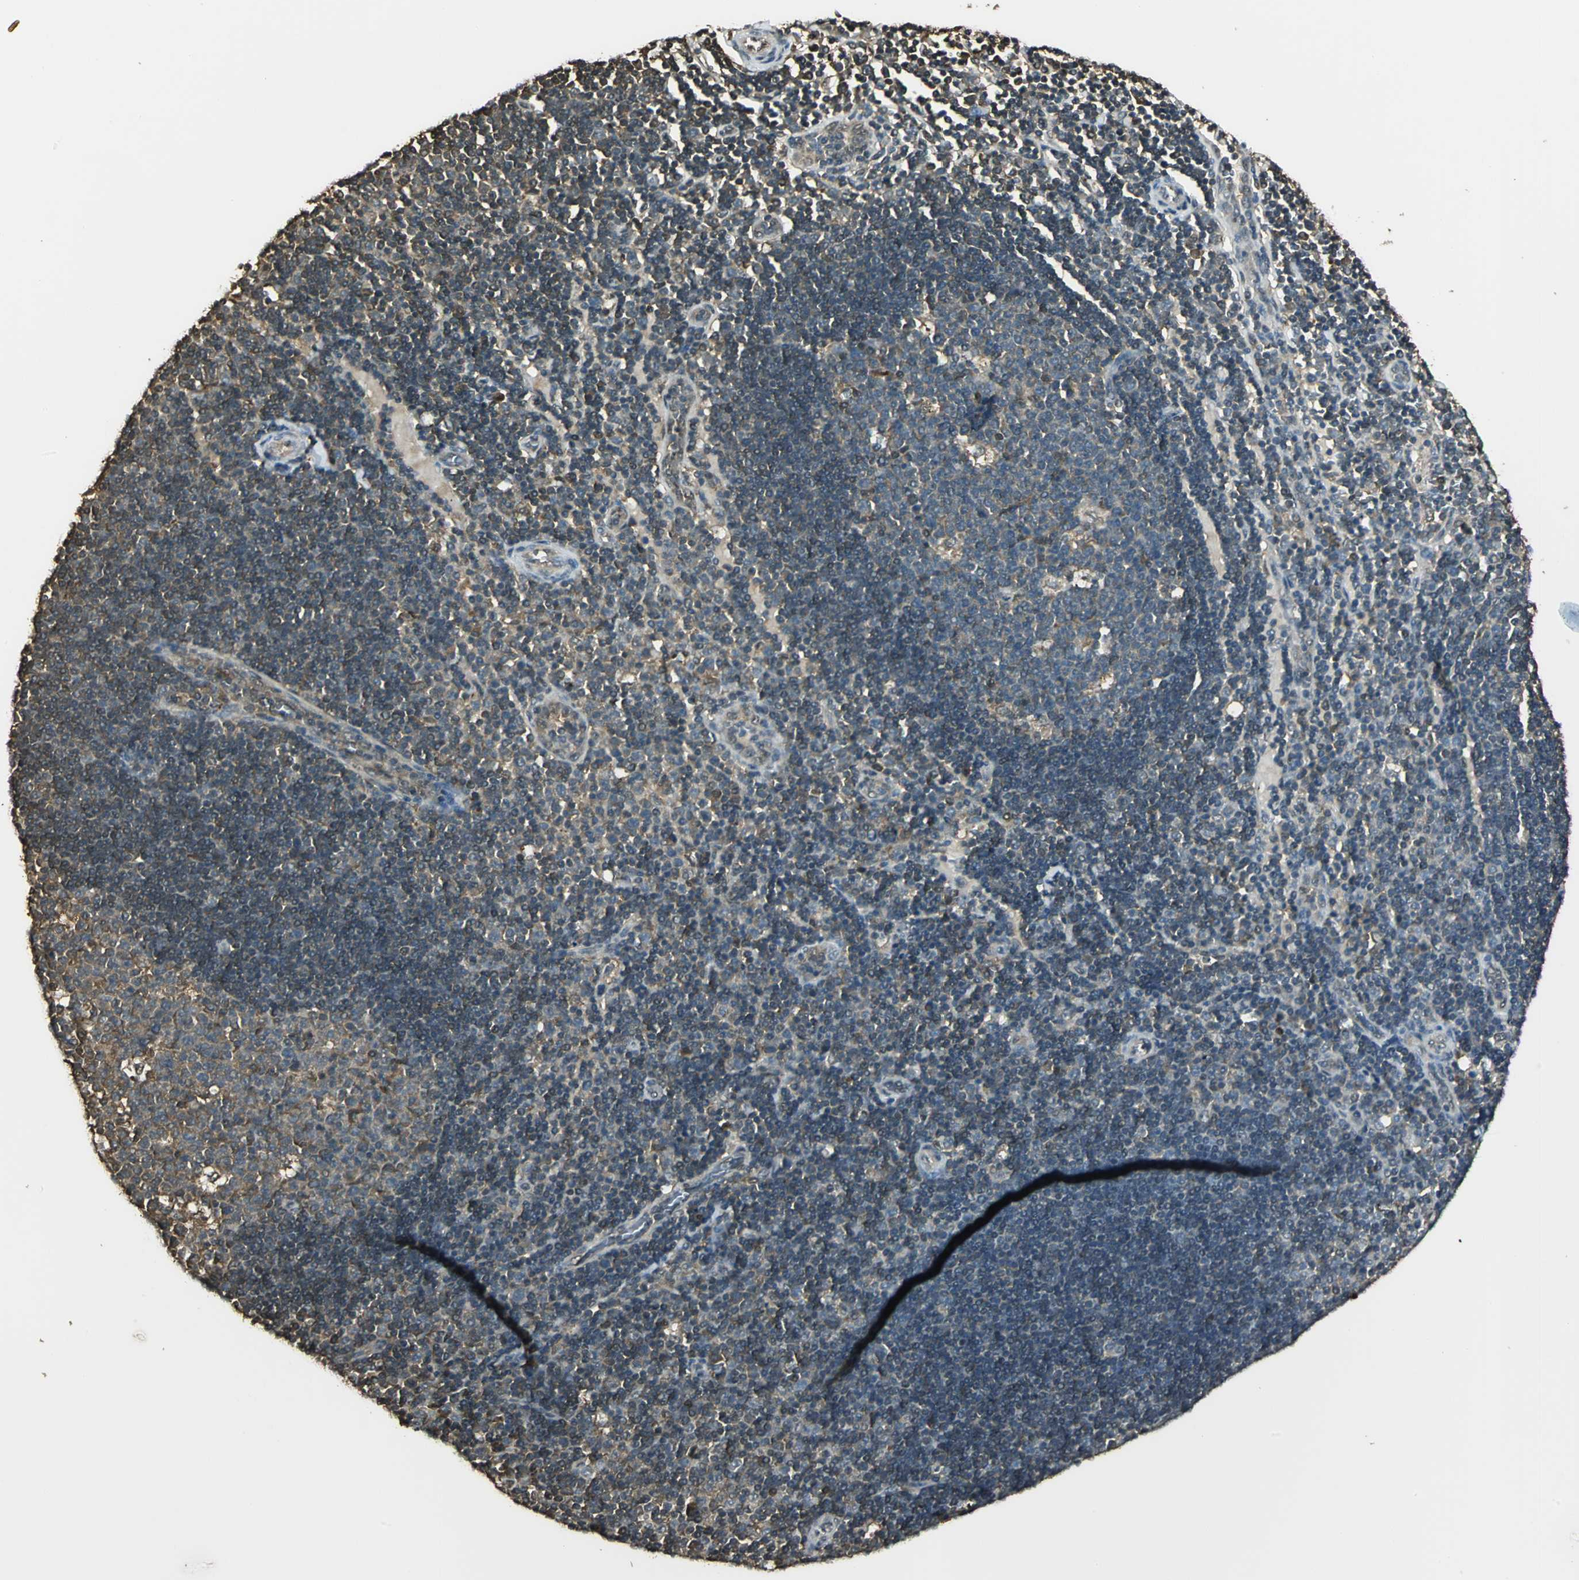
{"staining": {"intensity": "moderate", "quantity": ">75%", "location": "cytoplasmic/membranous"}, "tissue": "lymph node", "cell_type": "Germinal center cells", "image_type": "normal", "snomed": [{"axis": "morphology", "description": "Normal tissue, NOS"}, {"axis": "topography", "description": "Lymph node"}, {"axis": "topography", "description": "Salivary gland"}], "caption": "Protein expression analysis of benign lymph node reveals moderate cytoplasmic/membranous expression in about >75% of germinal center cells.", "gene": "PARK7", "patient": {"sex": "male", "age": 8}}